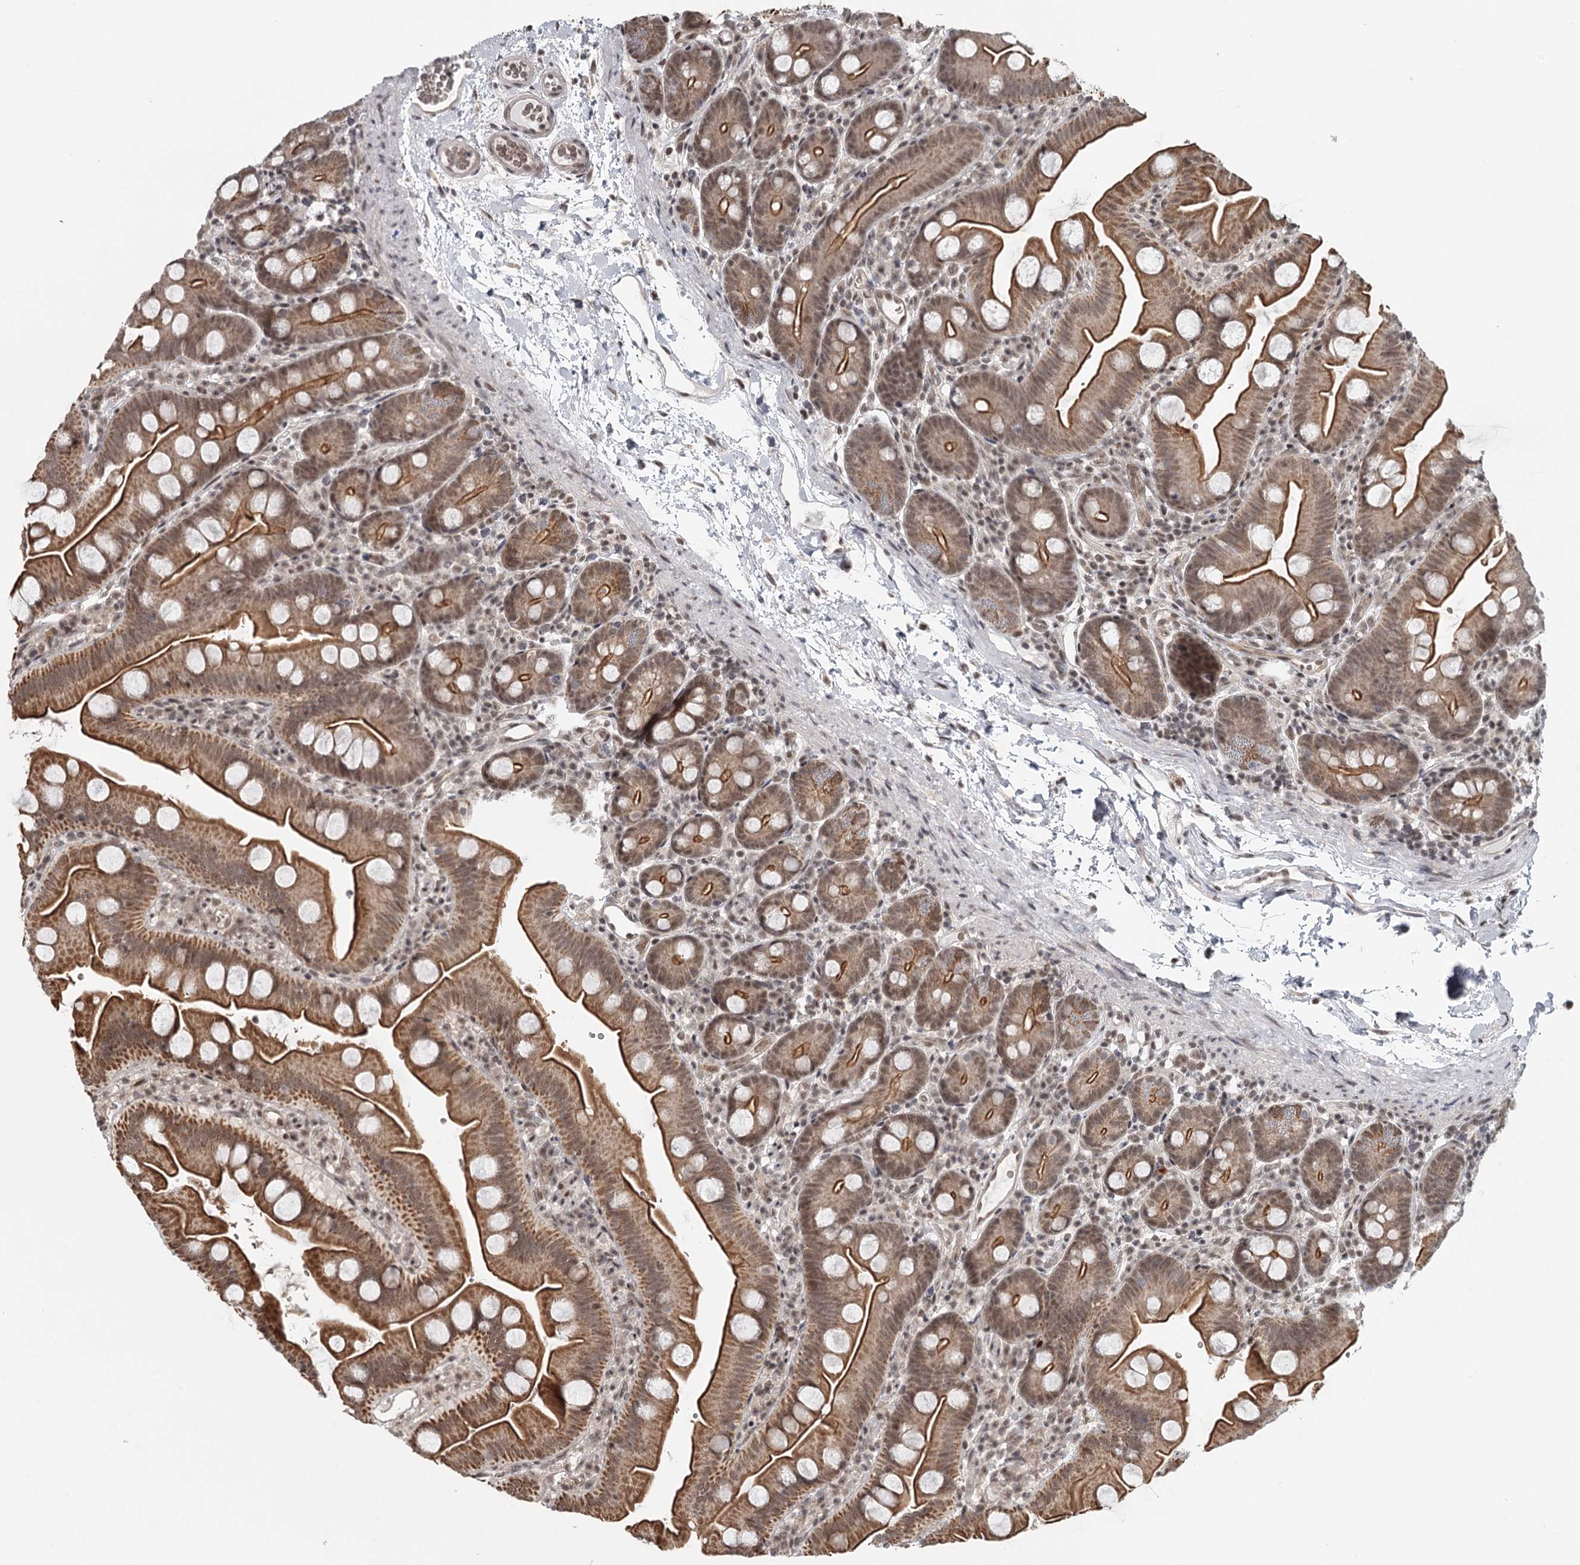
{"staining": {"intensity": "moderate", "quantity": ">75%", "location": "cytoplasmic/membranous,nuclear"}, "tissue": "small intestine", "cell_type": "Glandular cells", "image_type": "normal", "snomed": [{"axis": "morphology", "description": "Normal tissue, NOS"}, {"axis": "topography", "description": "Small intestine"}], "caption": "Immunohistochemistry (DAB (3,3'-diaminobenzidine)) staining of normal human small intestine shows moderate cytoplasmic/membranous,nuclear protein expression in about >75% of glandular cells.", "gene": "FAM13C", "patient": {"sex": "female", "age": 68}}